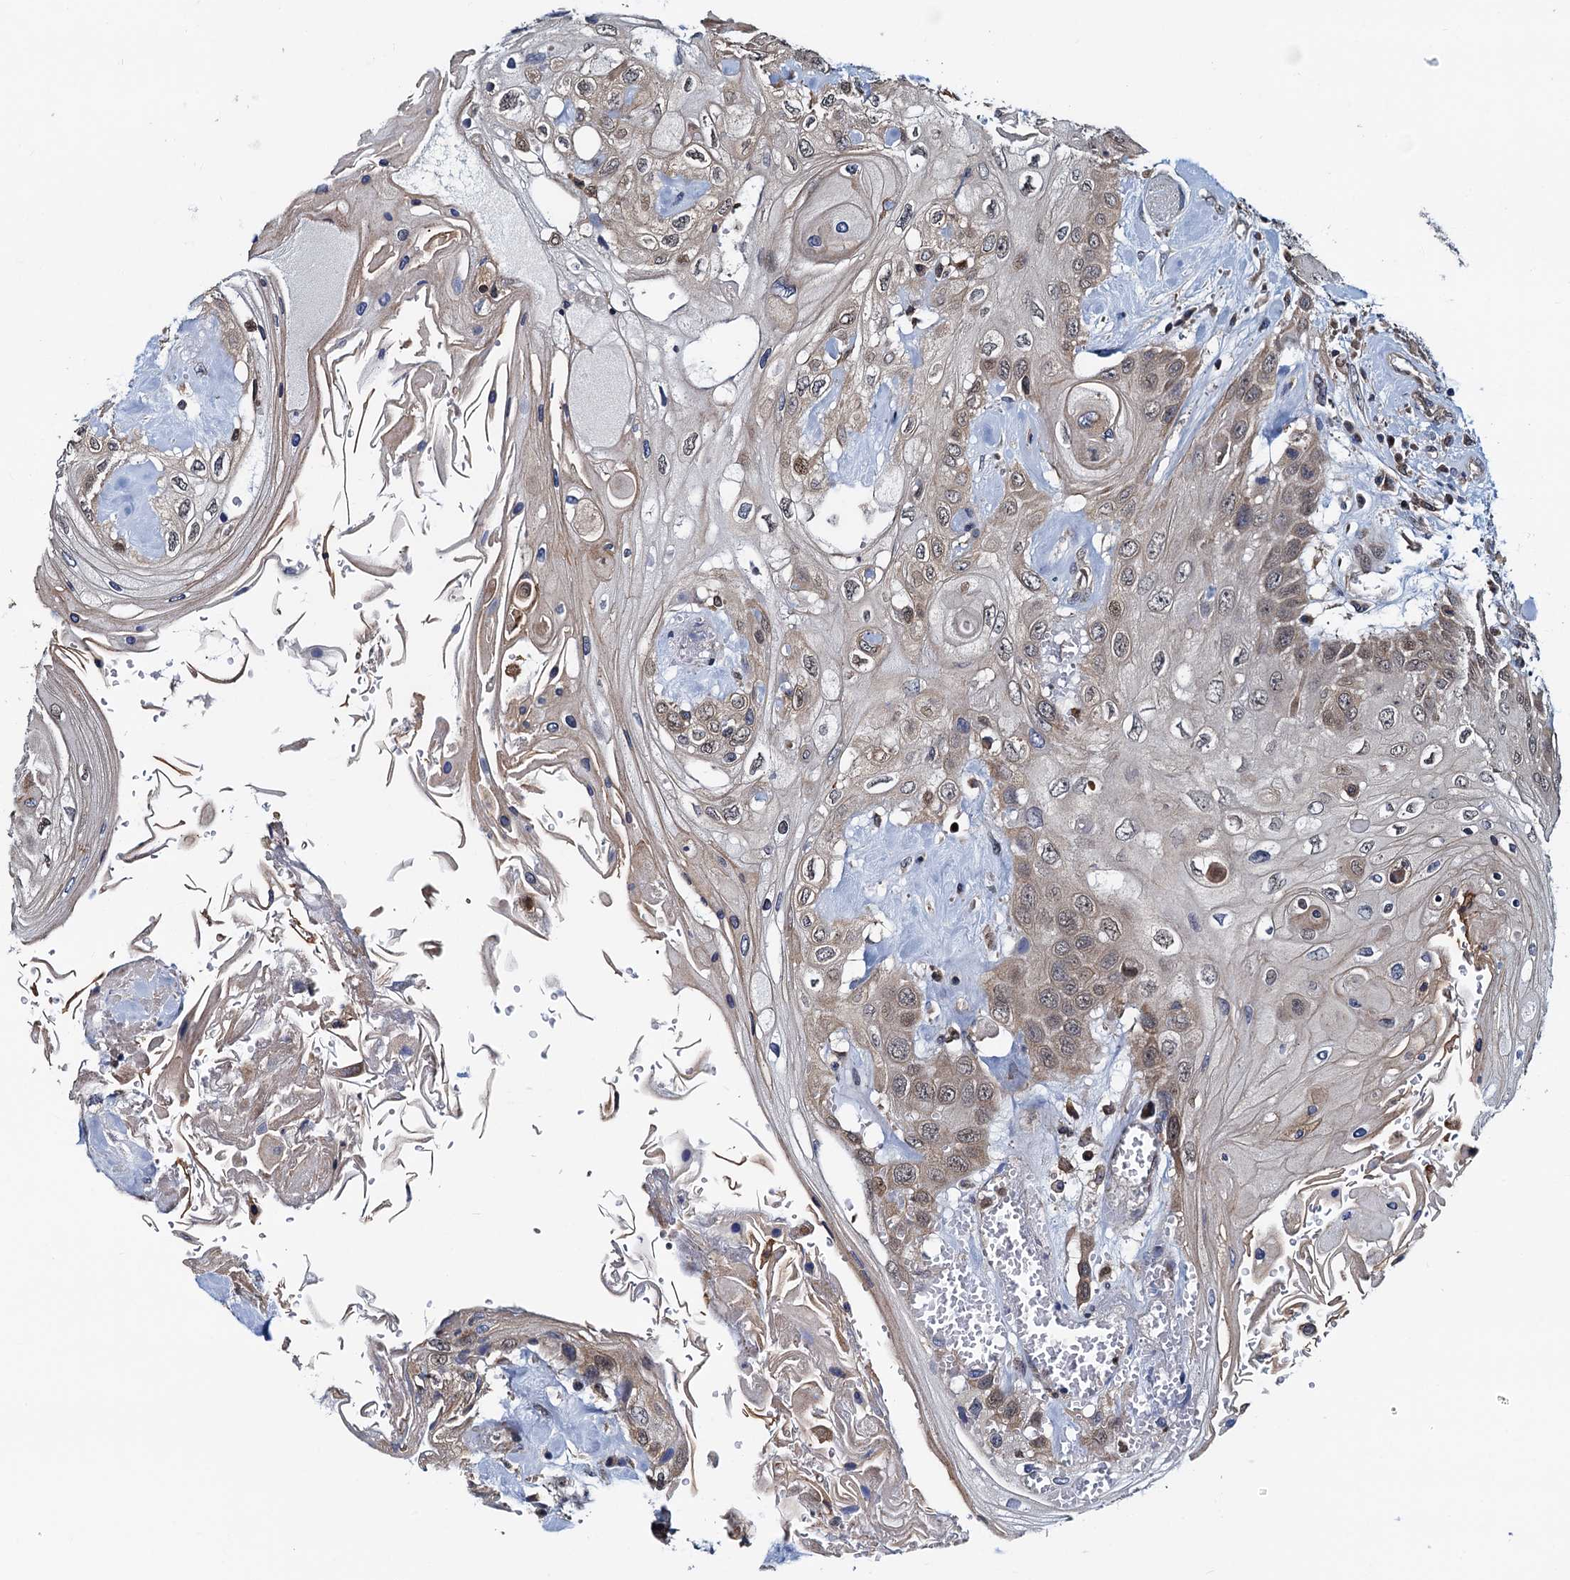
{"staining": {"intensity": "moderate", "quantity": "25%-75%", "location": "cytoplasmic/membranous,nuclear"}, "tissue": "head and neck cancer", "cell_type": "Tumor cells", "image_type": "cancer", "snomed": [{"axis": "morphology", "description": "Squamous cell carcinoma, NOS"}, {"axis": "topography", "description": "Head-Neck"}], "caption": "Protein expression analysis of head and neck cancer exhibits moderate cytoplasmic/membranous and nuclear expression in approximately 25%-75% of tumor cells.", "gene": "RNF125", "patient": {"sex": "female", "age": 43}}